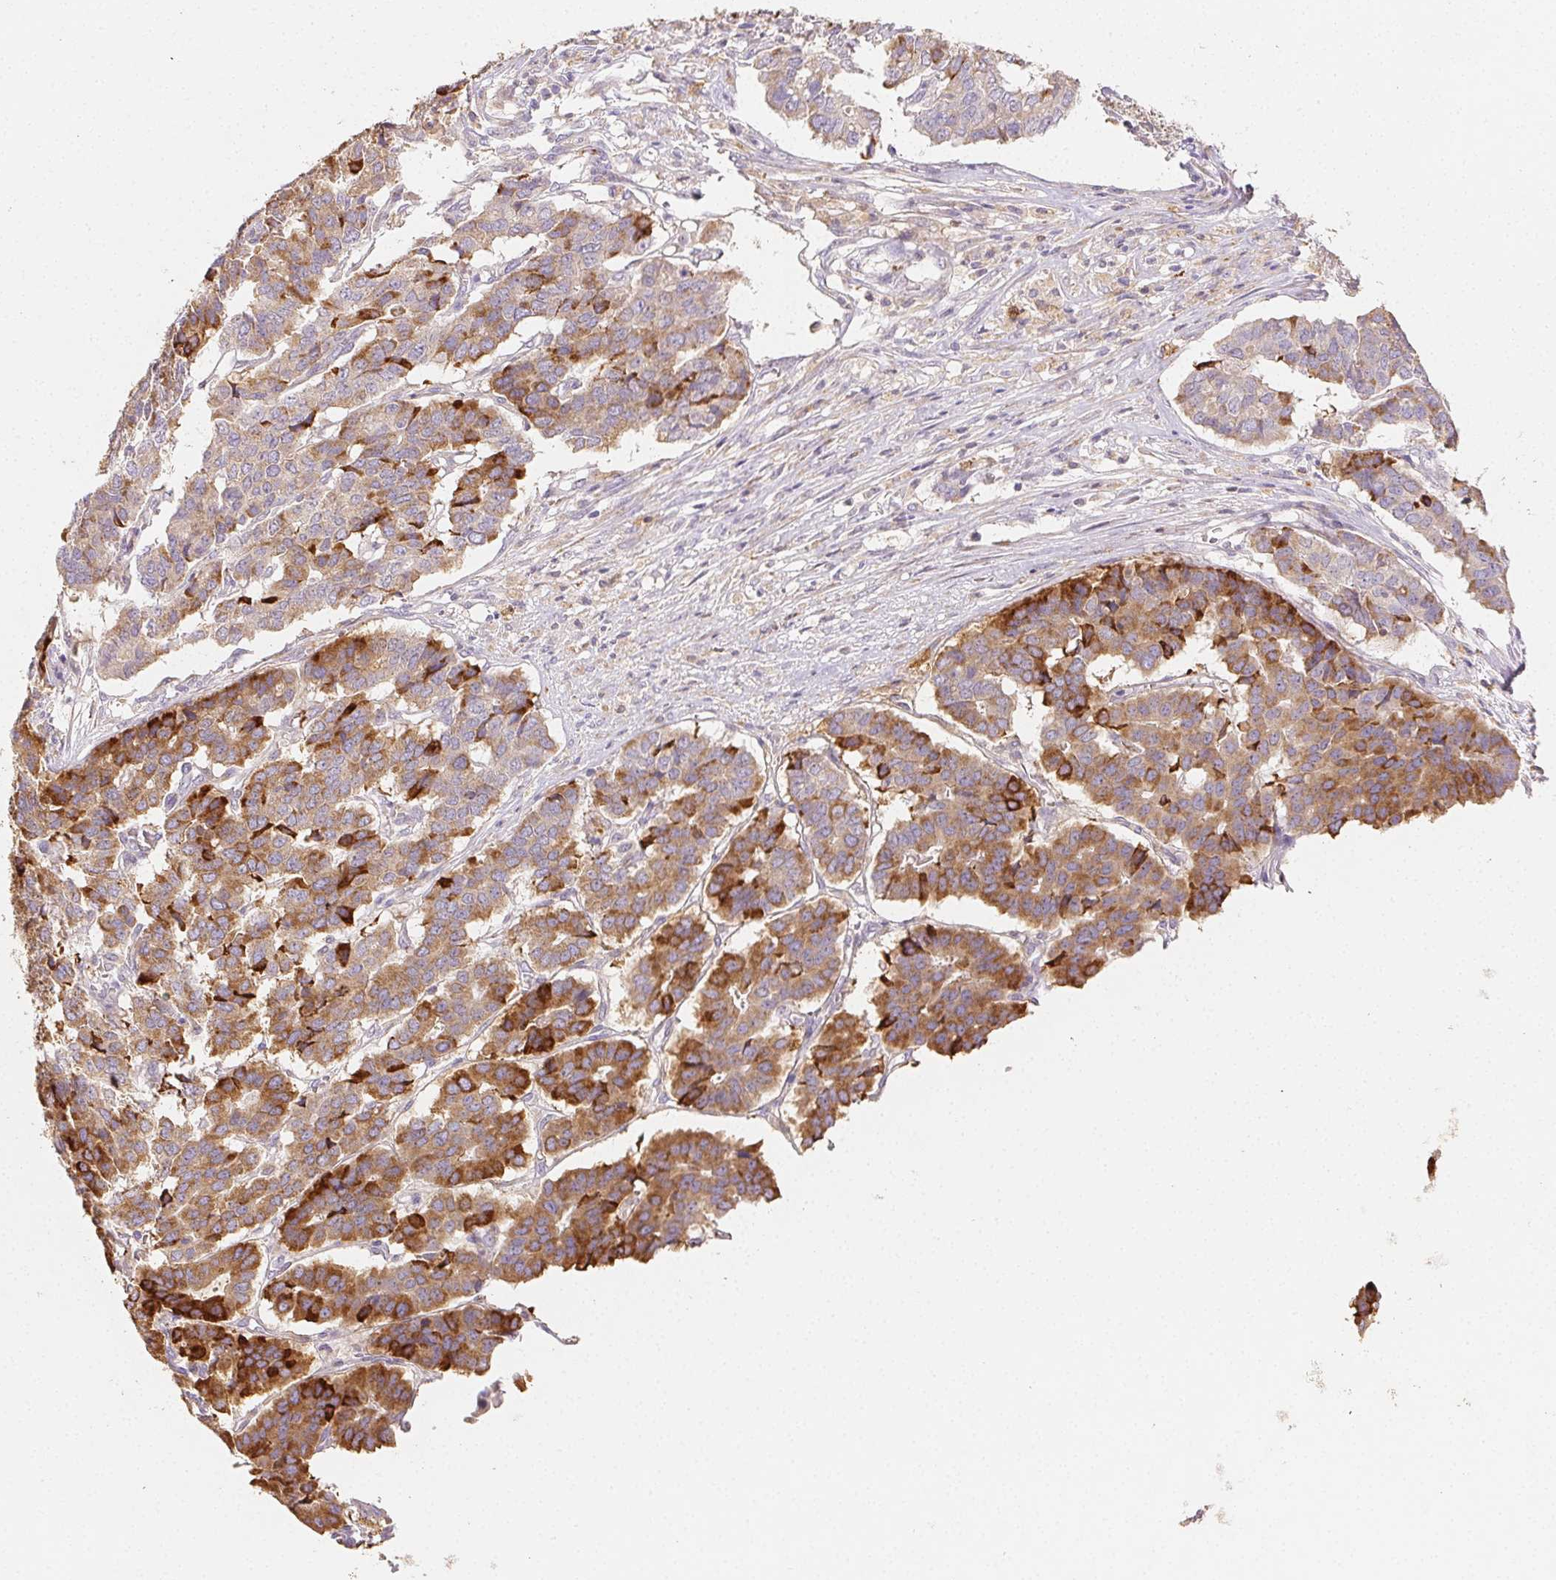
{"staining": {"intensity": "strong", "quantity": "25%-75%", "location": "cytoplasmic/membranous"}, "tissue": "pancreatic cancer", "cell_type": "Tumor cells", "image_type": "cancer", "snomed": [{"axis": "morphology", "description": "Adenocarcinoma, NOS"}, {"axis": "topography", "description": "Pancreas"}], "caption": "Pancreatic cancer (adenocarcinoma) stained for a protein shows strong cytoplasmic/membranous positivity in tumor cells.", "gene": "ACVR1B", "patient": {"sex": "male", "age": 50}}